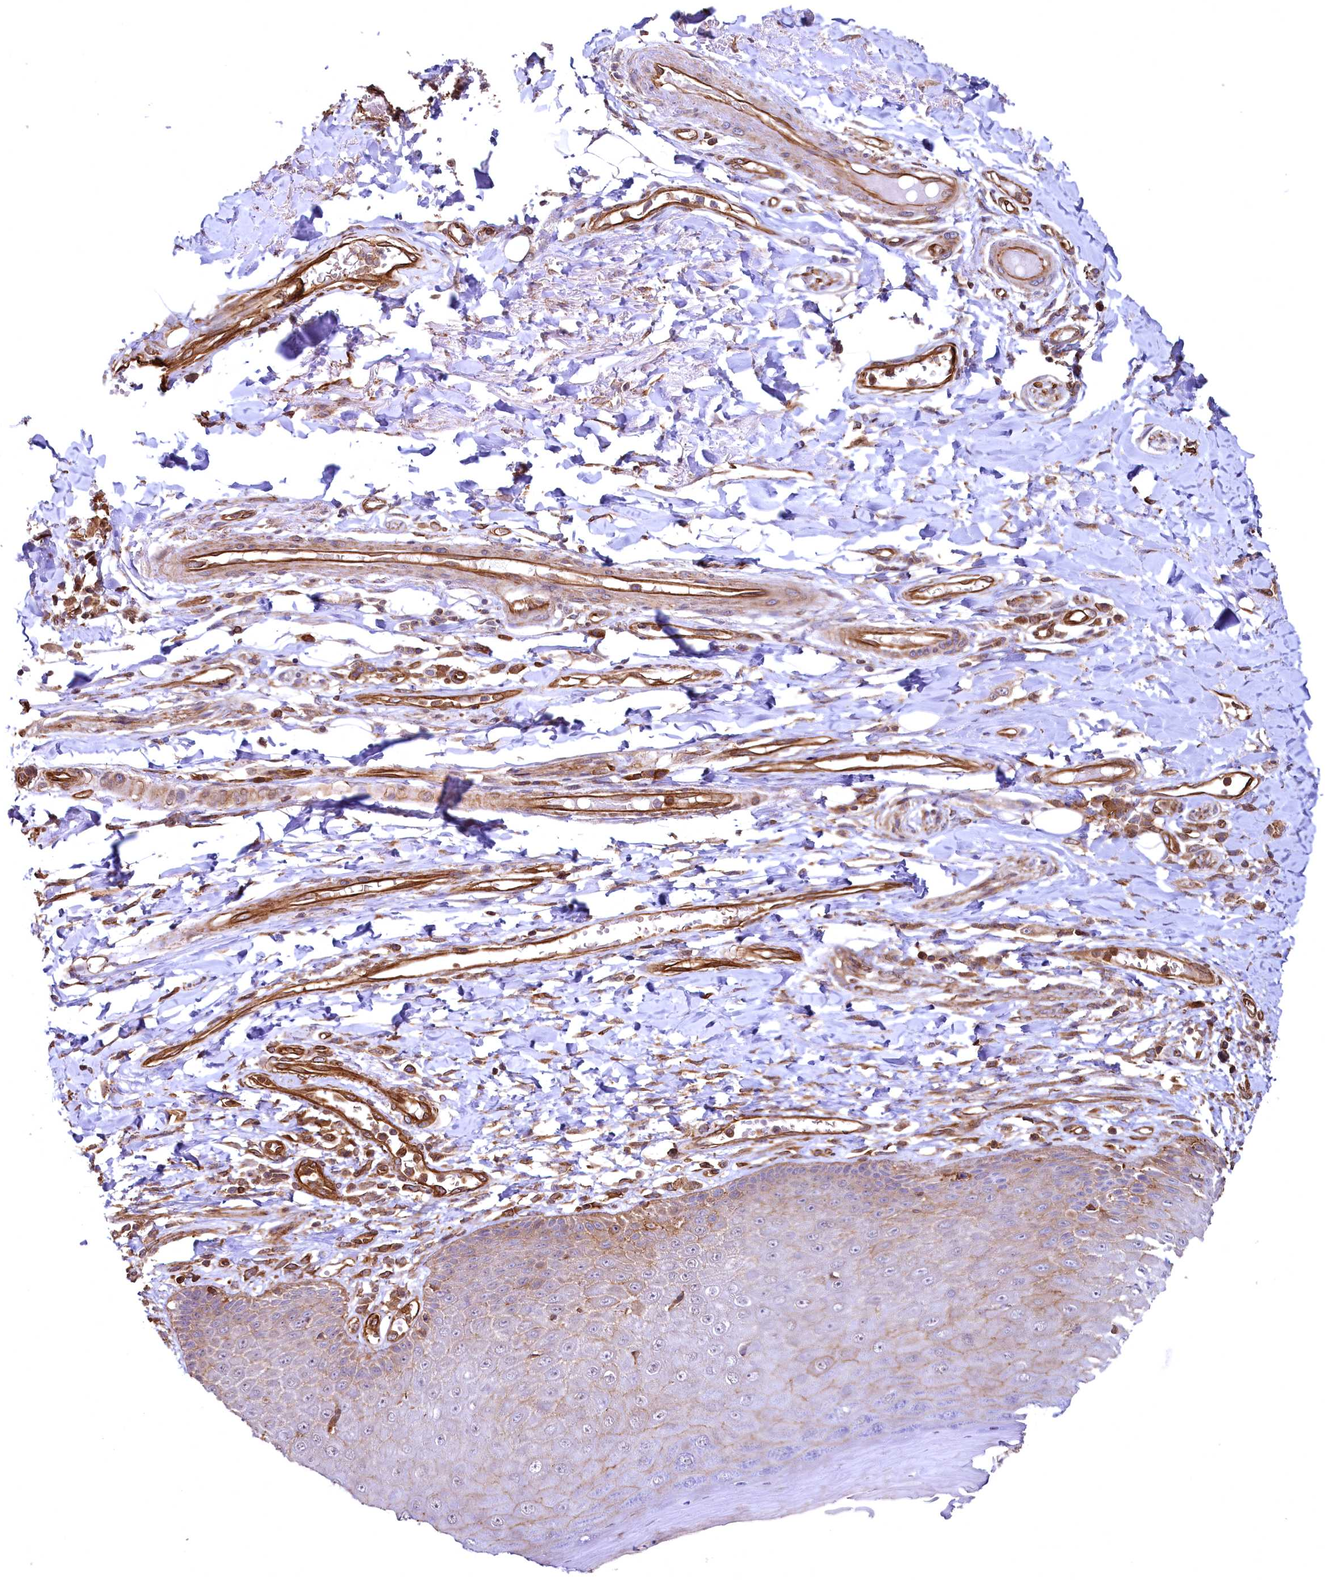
{"staining": {"intensity": "strong", "quantity": "<25%", "location": "cytoplasmic/membranous"}, "tissue": "skin", "cell_type": "Epidermal cells", "image_type": "normal", "snomed": [{"axis": "morphology", "description": "Normal tissue, NOS"}, {"axis": "topography", "description": "Anal"}], "caption": "A photomicrograph showing strong cytoplasmic/membranous staining in approximately <25% of epidermal cells in unremarkable skin, as visualized by brown immunohistochemical staining.", "gene": "SVIP", "patient": {"sex": "male", "age": 78}}